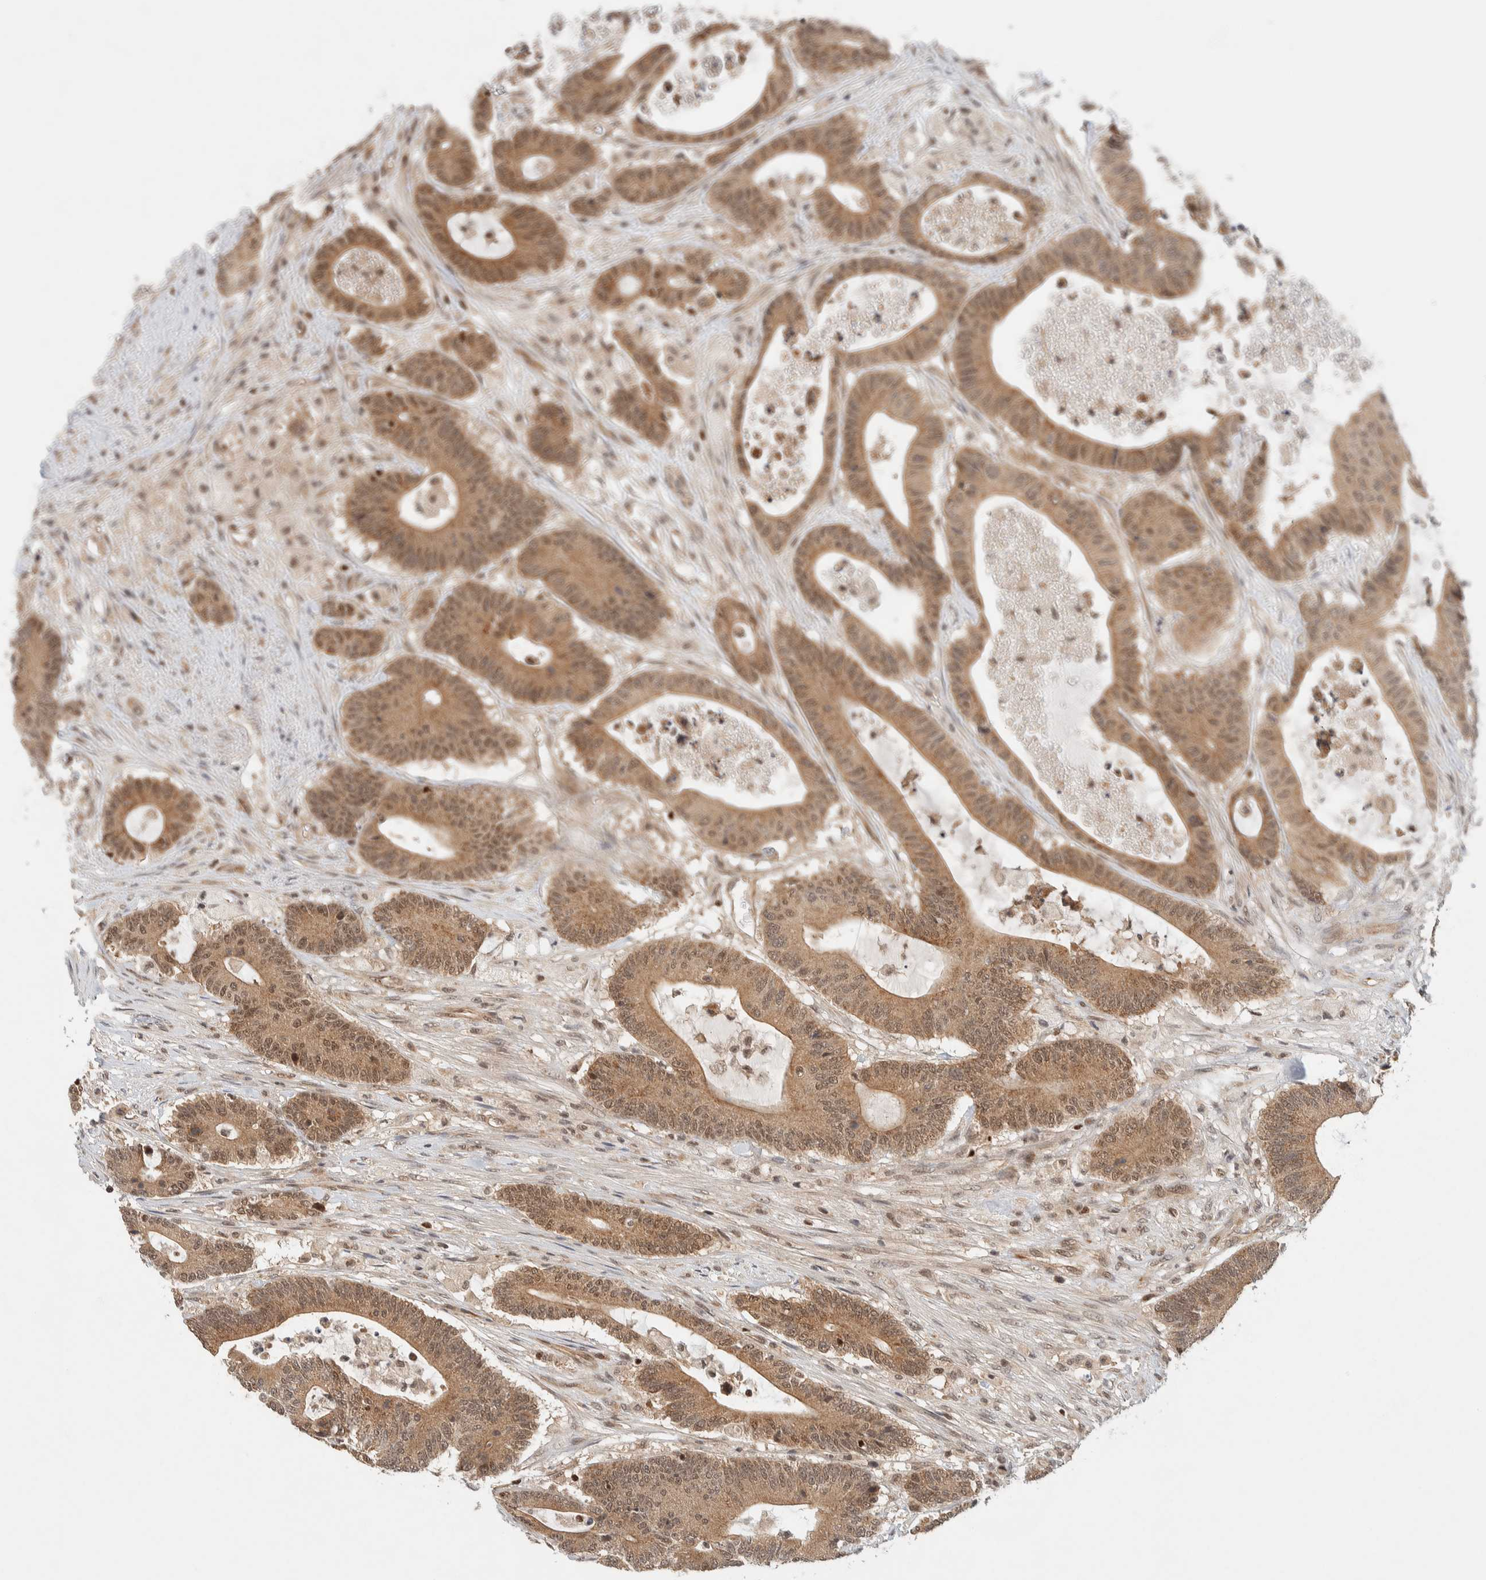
{"staining": {"intensity": "moderate", "quantity": ">75%", "location": "cytoplasmic/membranous,nuclear"}, "tissue": "colorectal cancer", "cell_type": "Tumor cells", "image_type": "cancer", "snomed": [{"axis": "morphology", "description": "Adenocarcinoma, NOS"}, {"axis": "topography", "description": "Colon"}], "caption": "DAB immunohistochemical staining of human adenocarcinoma (colorectal) exhibits moderate cytoplasmic/membranous and nuclear protein staining in approximately >75% of tumor cells.", "gene": "C8orf76", "patient": {"sex": "female", "age": 84}}